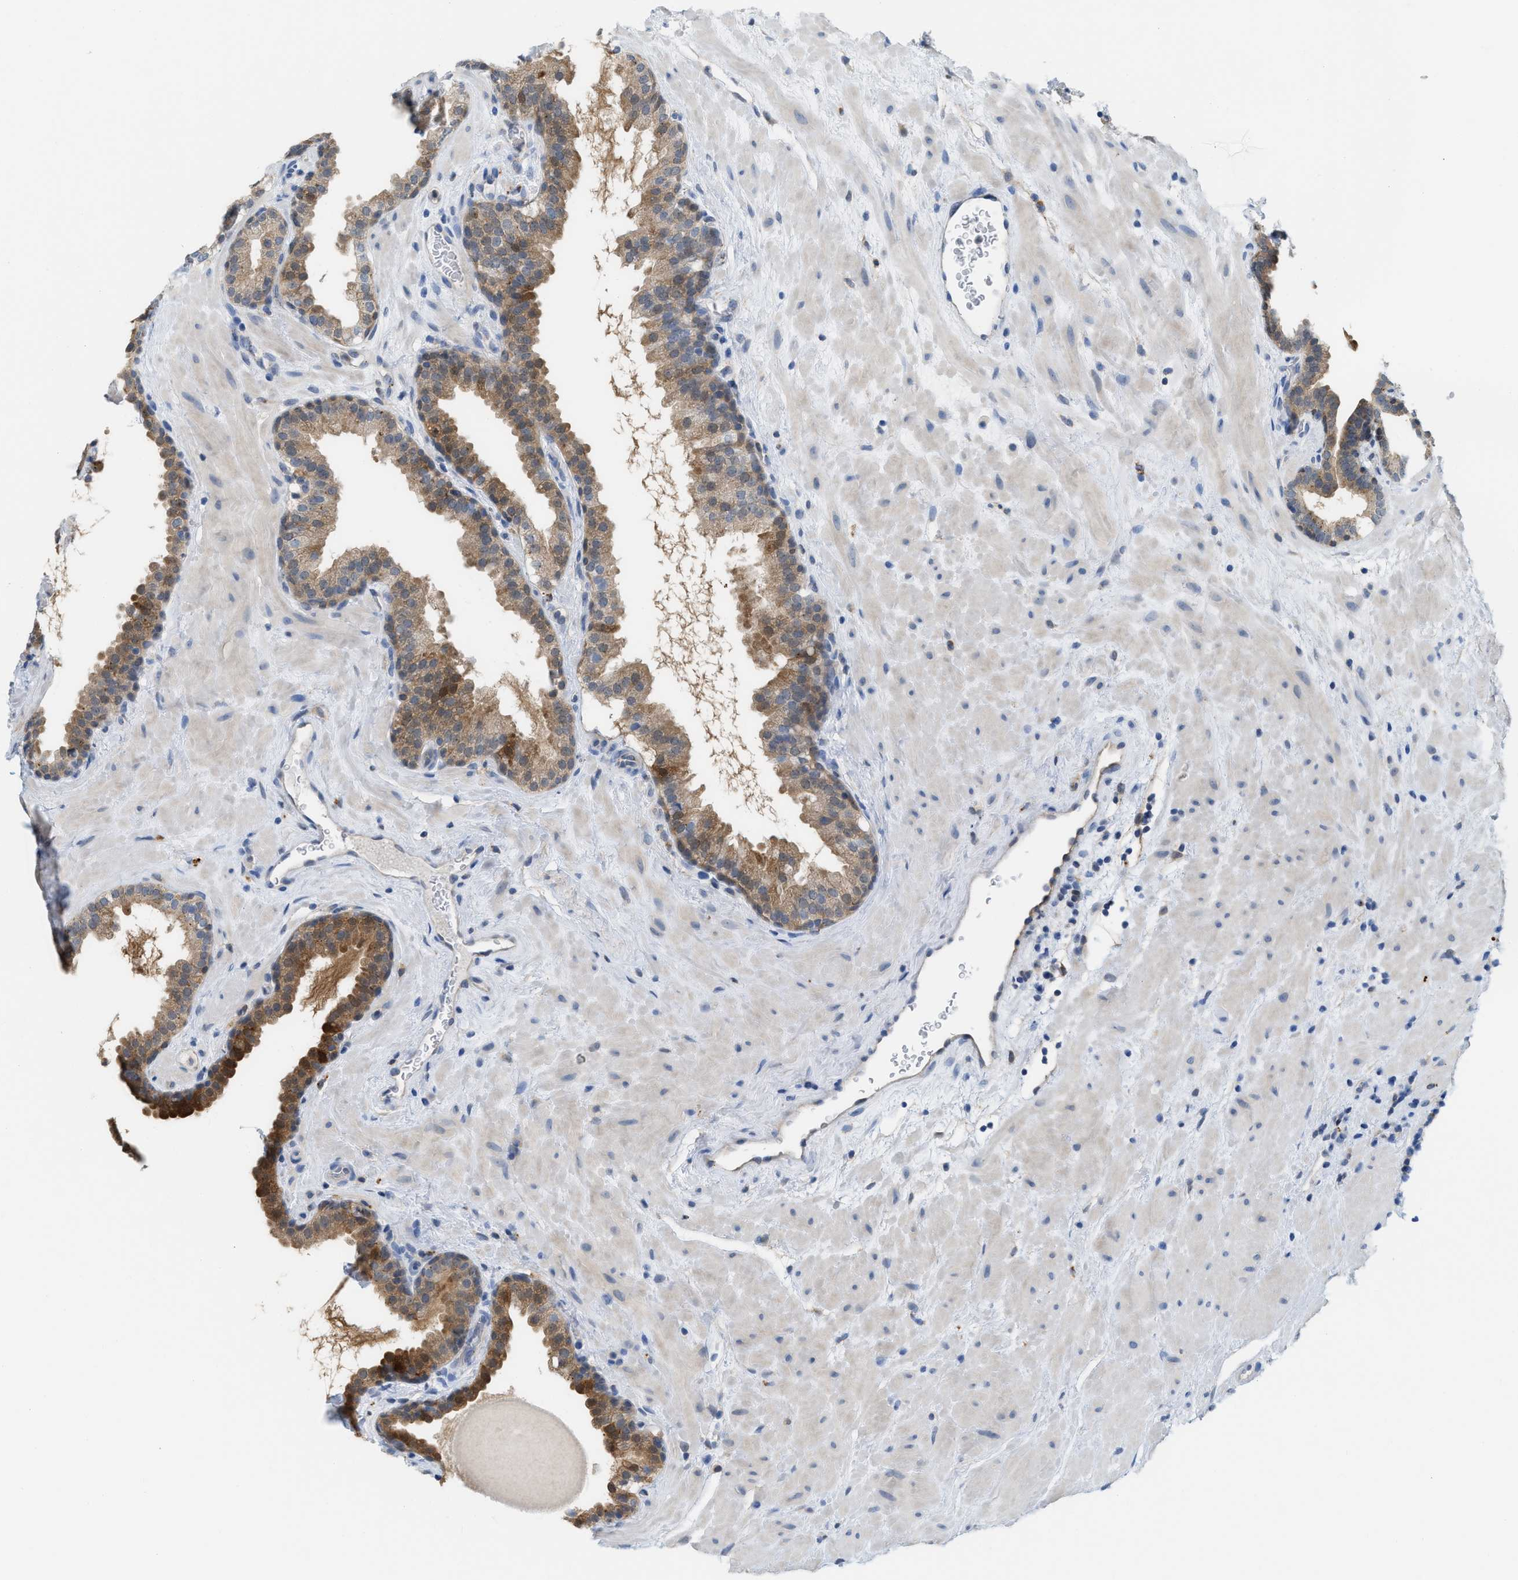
{"staining": {"intensity": "moderate", "quantity": ">75%", "location": "cytoplasmic/membranous"}, "tissue": "prostate", "cell_type": "Glandular cells", "image_type": "normal", "snomed": [{"axis": "morphology", "description": "Normal tissue, NOS"}, {"axis": "topography", "description": "Prostate"}], "caption": "Immunohistochemistry staining of normal prostate, which displays medium levels of moderate cytoplasmic/membranous positivity in approximately >75% of glandular cells indicating moderate cytoplasmic/membranous protein positivity. The staining was performed using DAB (3,3'-diaminobenzidine) (brown) for protein detection and nuclei were counterstained in hematoxylin (blue).", "gene": "CSTB", "patient": {"sex": "male", "age": 51}}